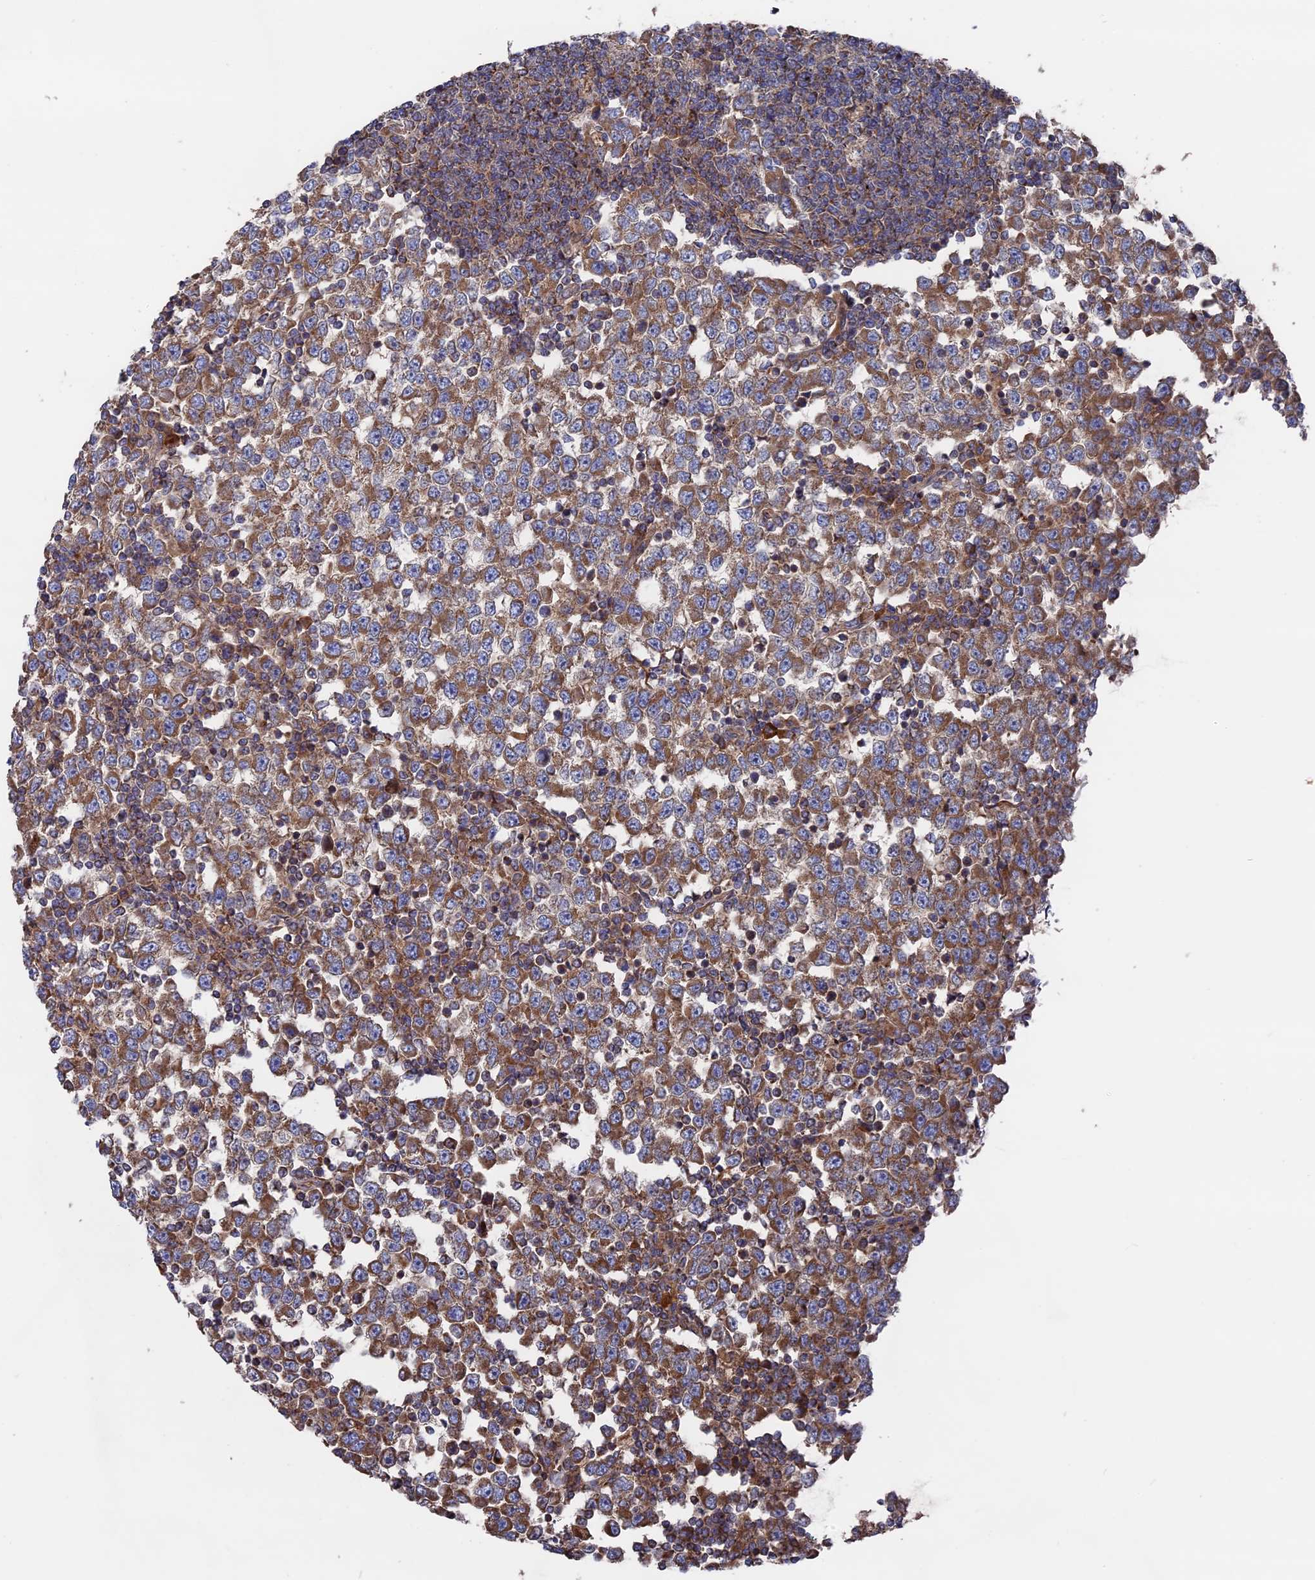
{"staining": {"intensity": "moderate", "quantity": ">75%", "location": "cytoplasmic/membranous"}, "tissue": "testis cancer", "cell_type": "Tumor cells", "image_type": "cancer", "snomed": [{"axis": "morphology", "description": "Seminoma, NOS"}, {"axis": "topography", "description": "Testis"}], "caption": "Immunohistochemistry photomicrograph of human testis seminoma stained for a protein (brown), which shows medium levels of moderate cytoplasmic/membranous positivity in about >75% of tumor cells.", "gene": "TELO2", "patient": {"sex": "male", "age": 65}}